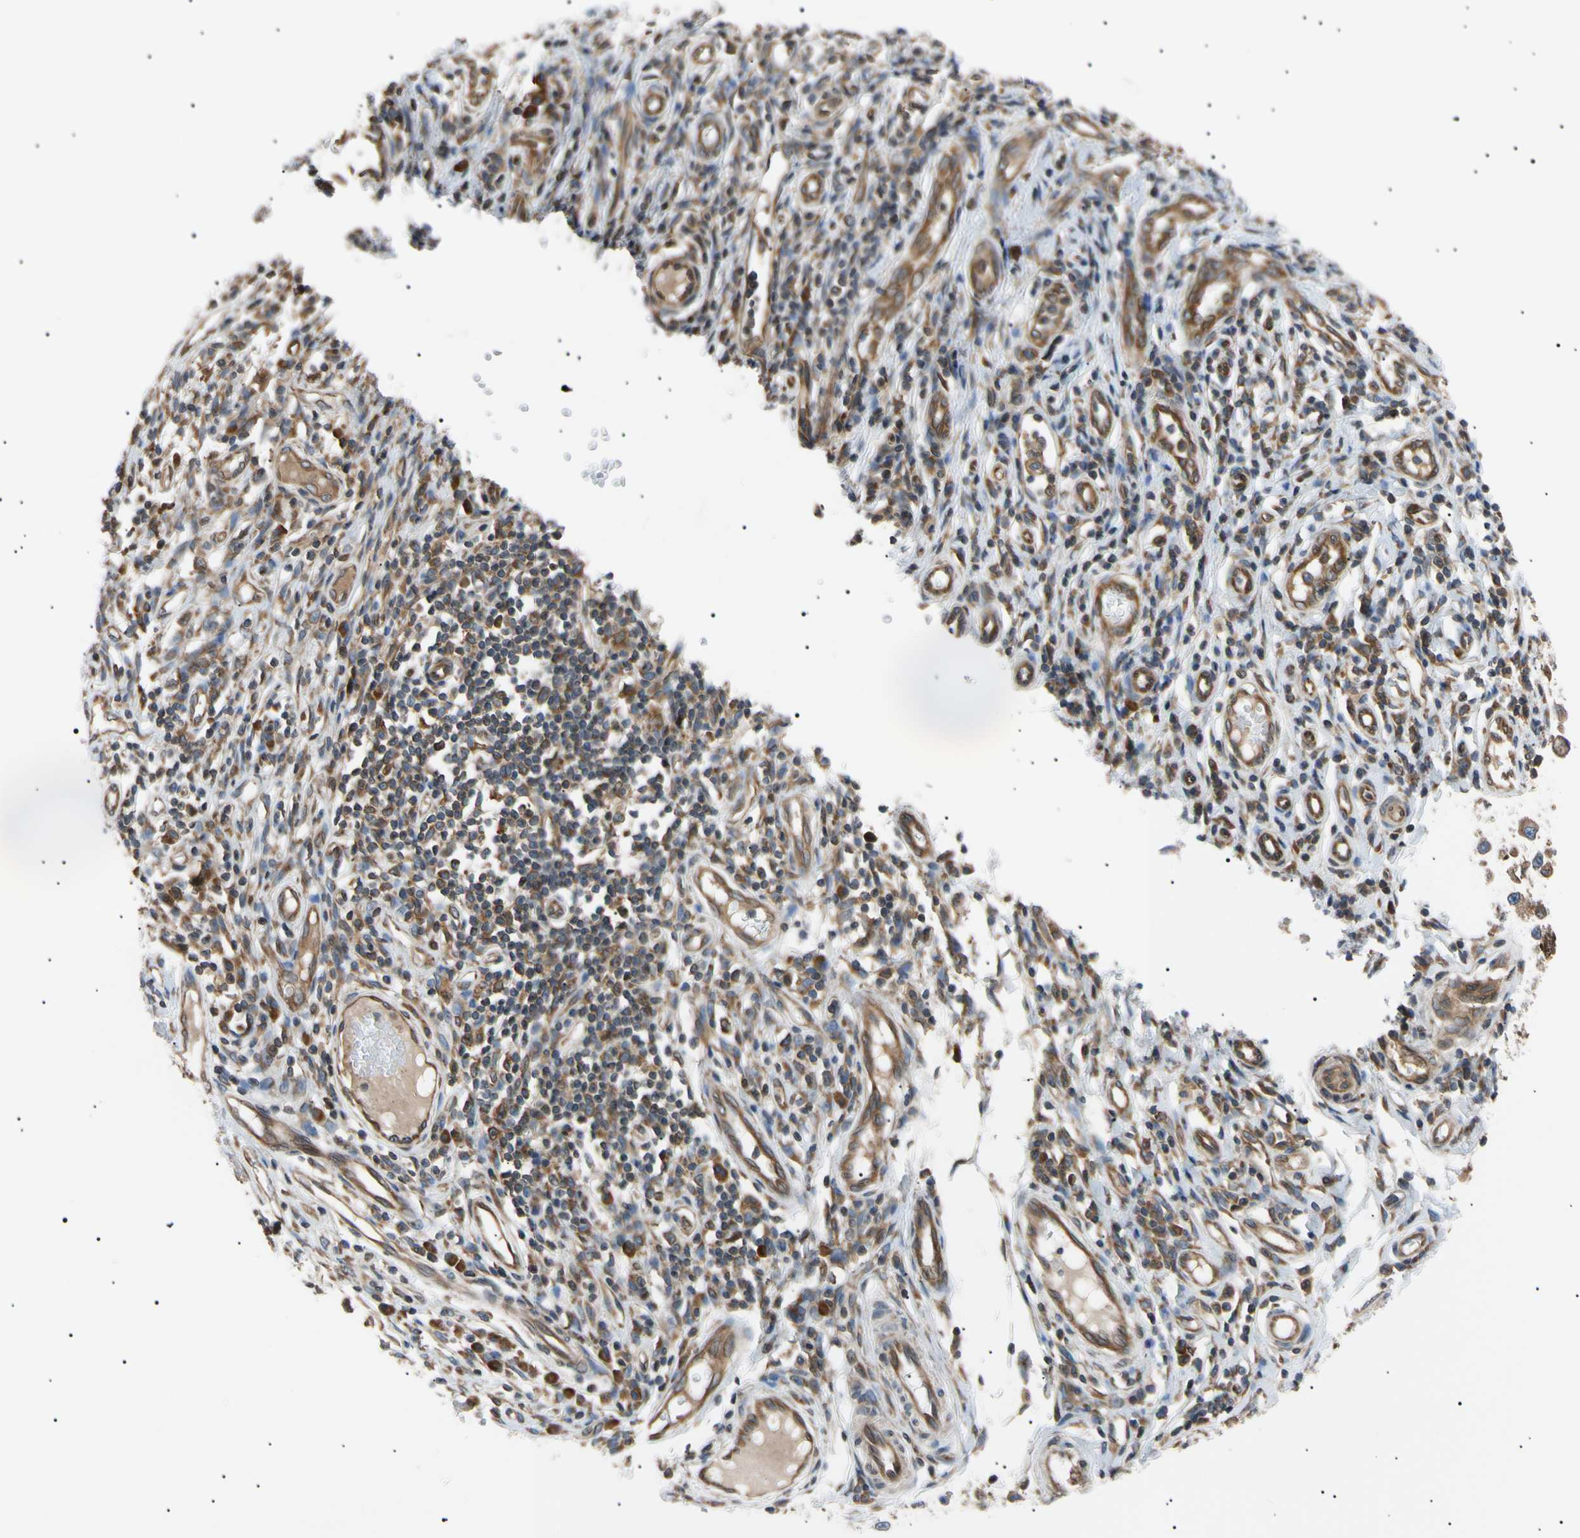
{"staining": {"intensity": "moderate", "quantity": ">75%", "location": "cytoplasmic/membranous"}, "tissue": "skin cancer", "cell_type": "Tumor cells", "image_type": "cancer", "snomed": [{"axis": "morphology", "description": "Normal tissue, NOS"}, {"axis": "morphology", "description": "Basal cell carcinoma"}, {"axis": "topography", "description": "Skin"}], "caption": "Immunohistochemical staining of human skin cancer (basal cell carcinoma) reveals moderate cytoplasmic/membranous protein expression in approximately >75% of tumor cells.", "gene": "VAPA", "patient": {"sex": "male", "age": 87}}